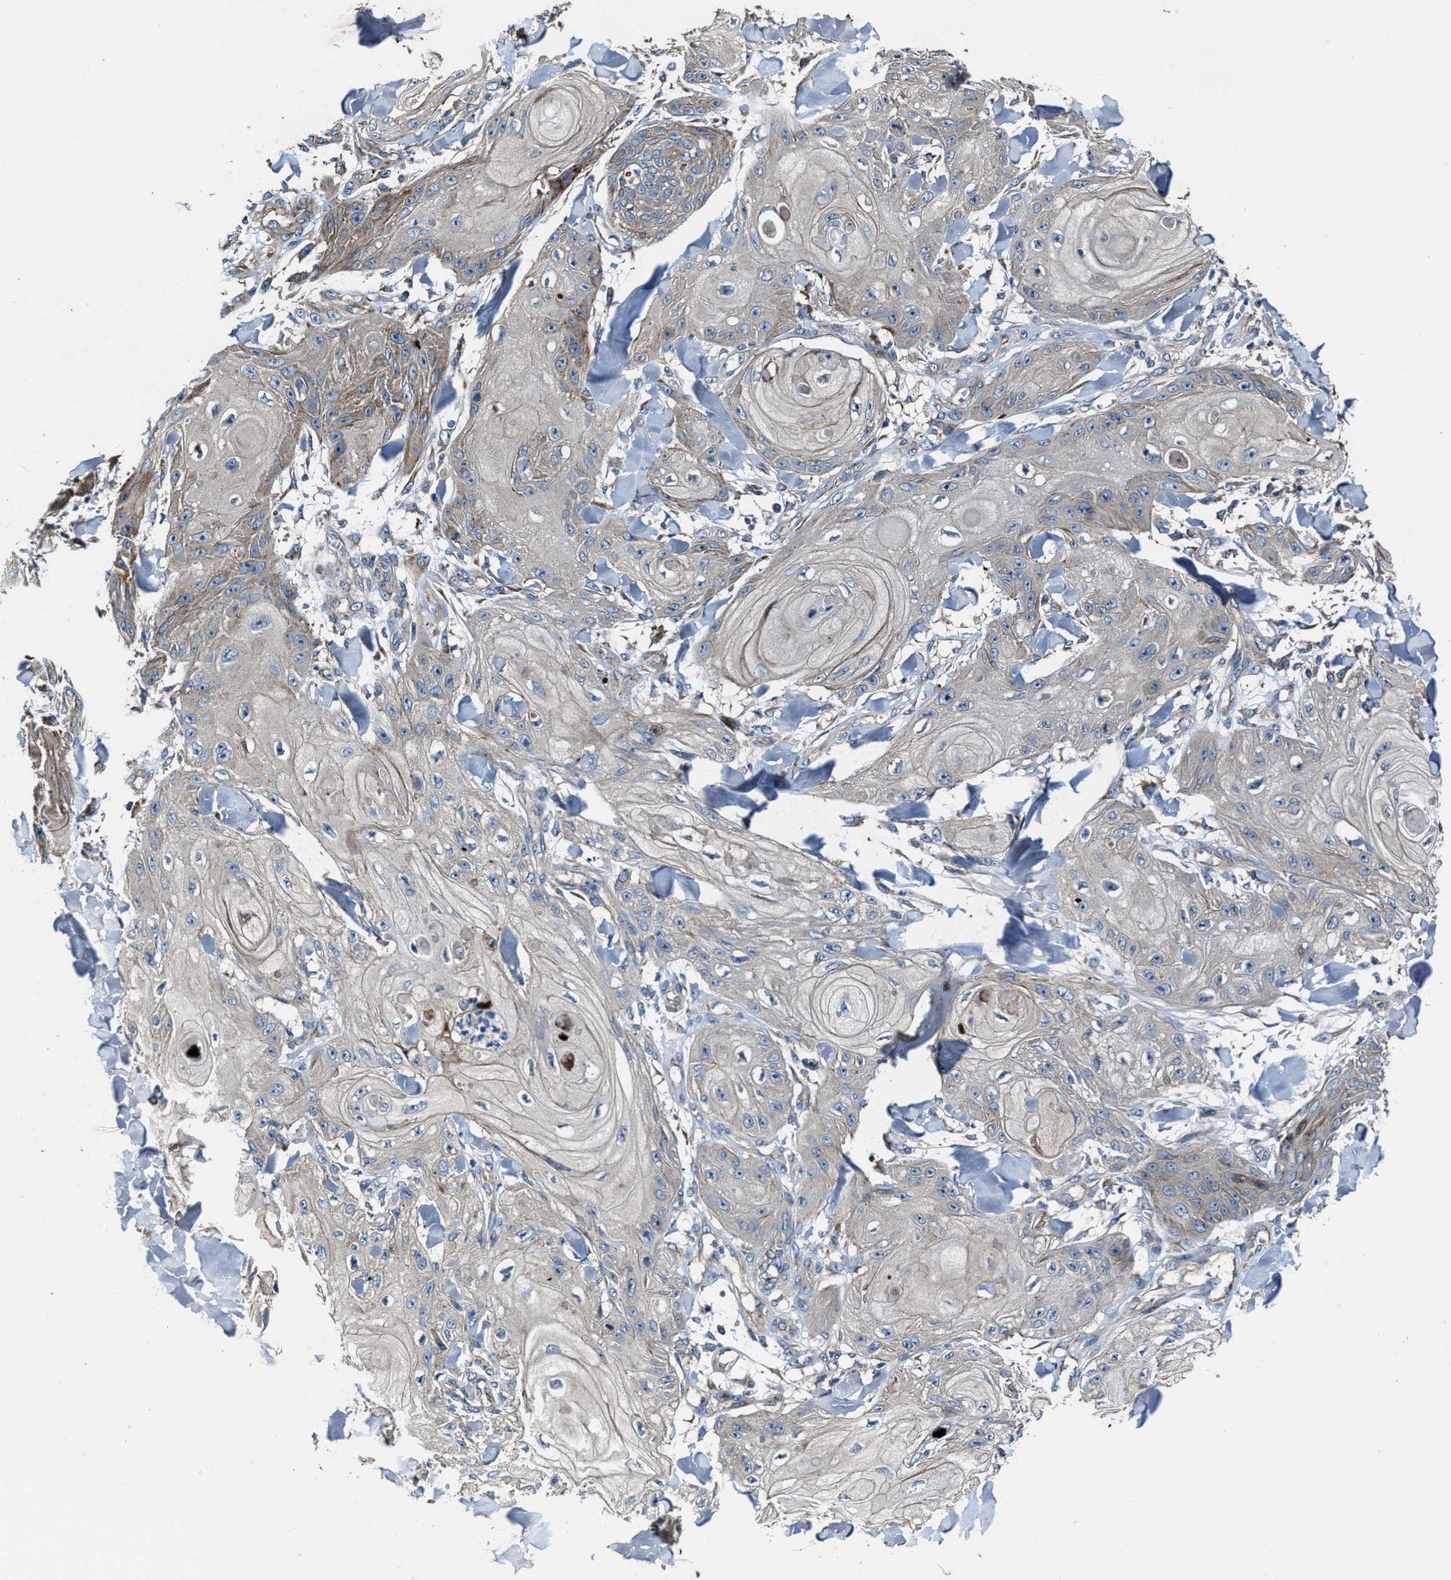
{"staining": {"intensity": "weak", "quantity": "<25%", "location": "cytoplasmic/membranous"}, "tissue": "skin cancer", "cell_type": "Tumor cells", "image_type": "cancer", "snomed": [{"axis": "morphology", "description": "Squamous cell carcinoma, NOS"}, {"axis": "topography", "description": "Skin"}], "caption": "The IHC histopathology image has no significant expression in tumor cells of squamous cell carcinoma (skin) tissue.", "gene": "PTAR1", "patient": {"sex": "male", "age": 74}}